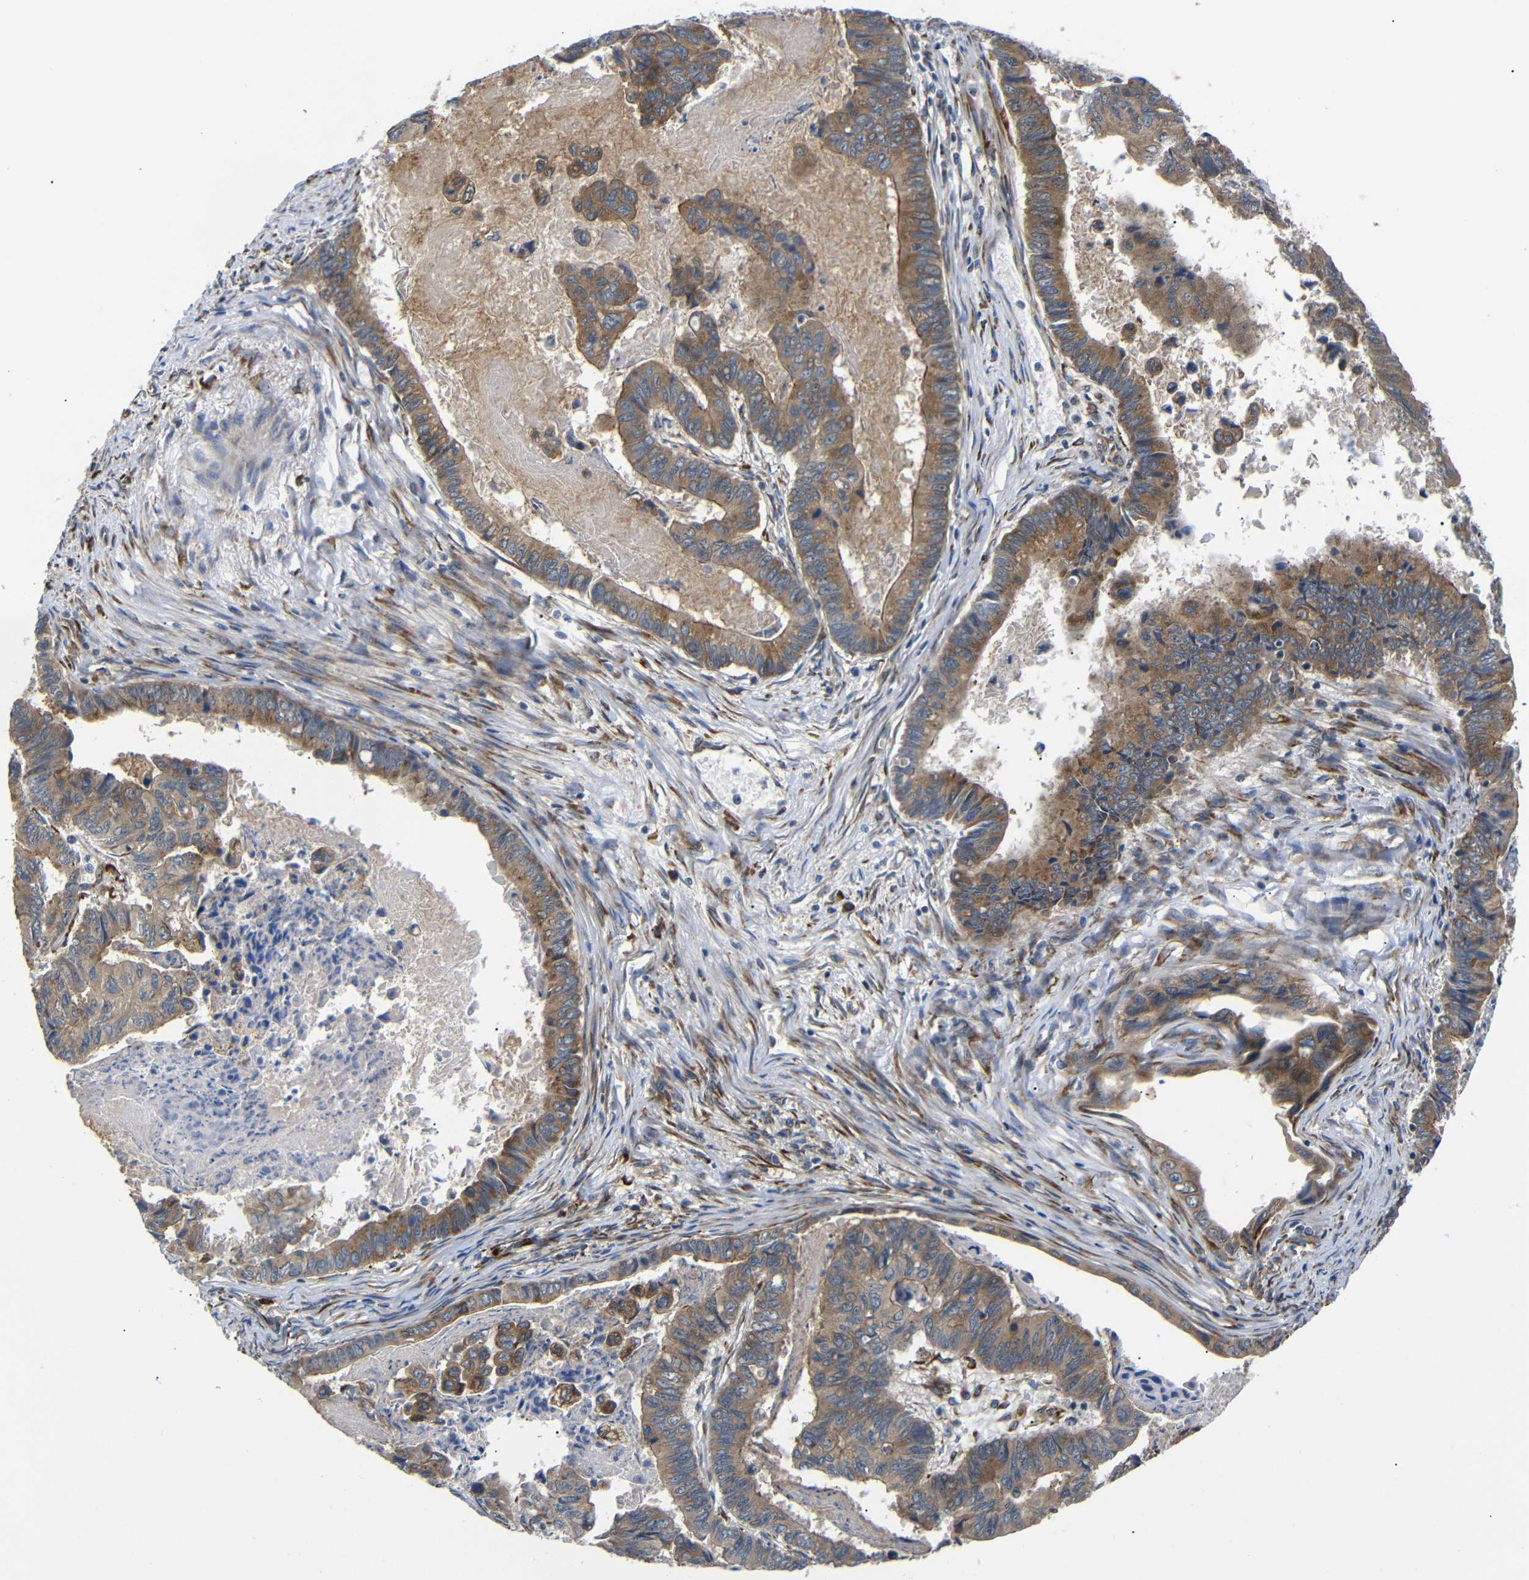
{"staining": {"intensity": "moderate", "quantity": ">75%", "location": "cytoplasmic/membranous"}, "tissue": "stomach cancer", "cell_type": "Tumor cells", "image_type": "cancer", "snomed": [{"axis": "morphology", "description": "Adenocarcinoma, NOS"}, {"axis": "topography", "description": "Stomach, lower"}], "caption": "Moderate cytoplasmic/membranous protein positivity is identified in about >75% of tumor cells in stomach cancer. Immunohistochemistry (ihc) stains the protein in brown and the nuclei are stained blue.", "gene": "KANK4", "patient": {"sex": "male", "age": 77}}